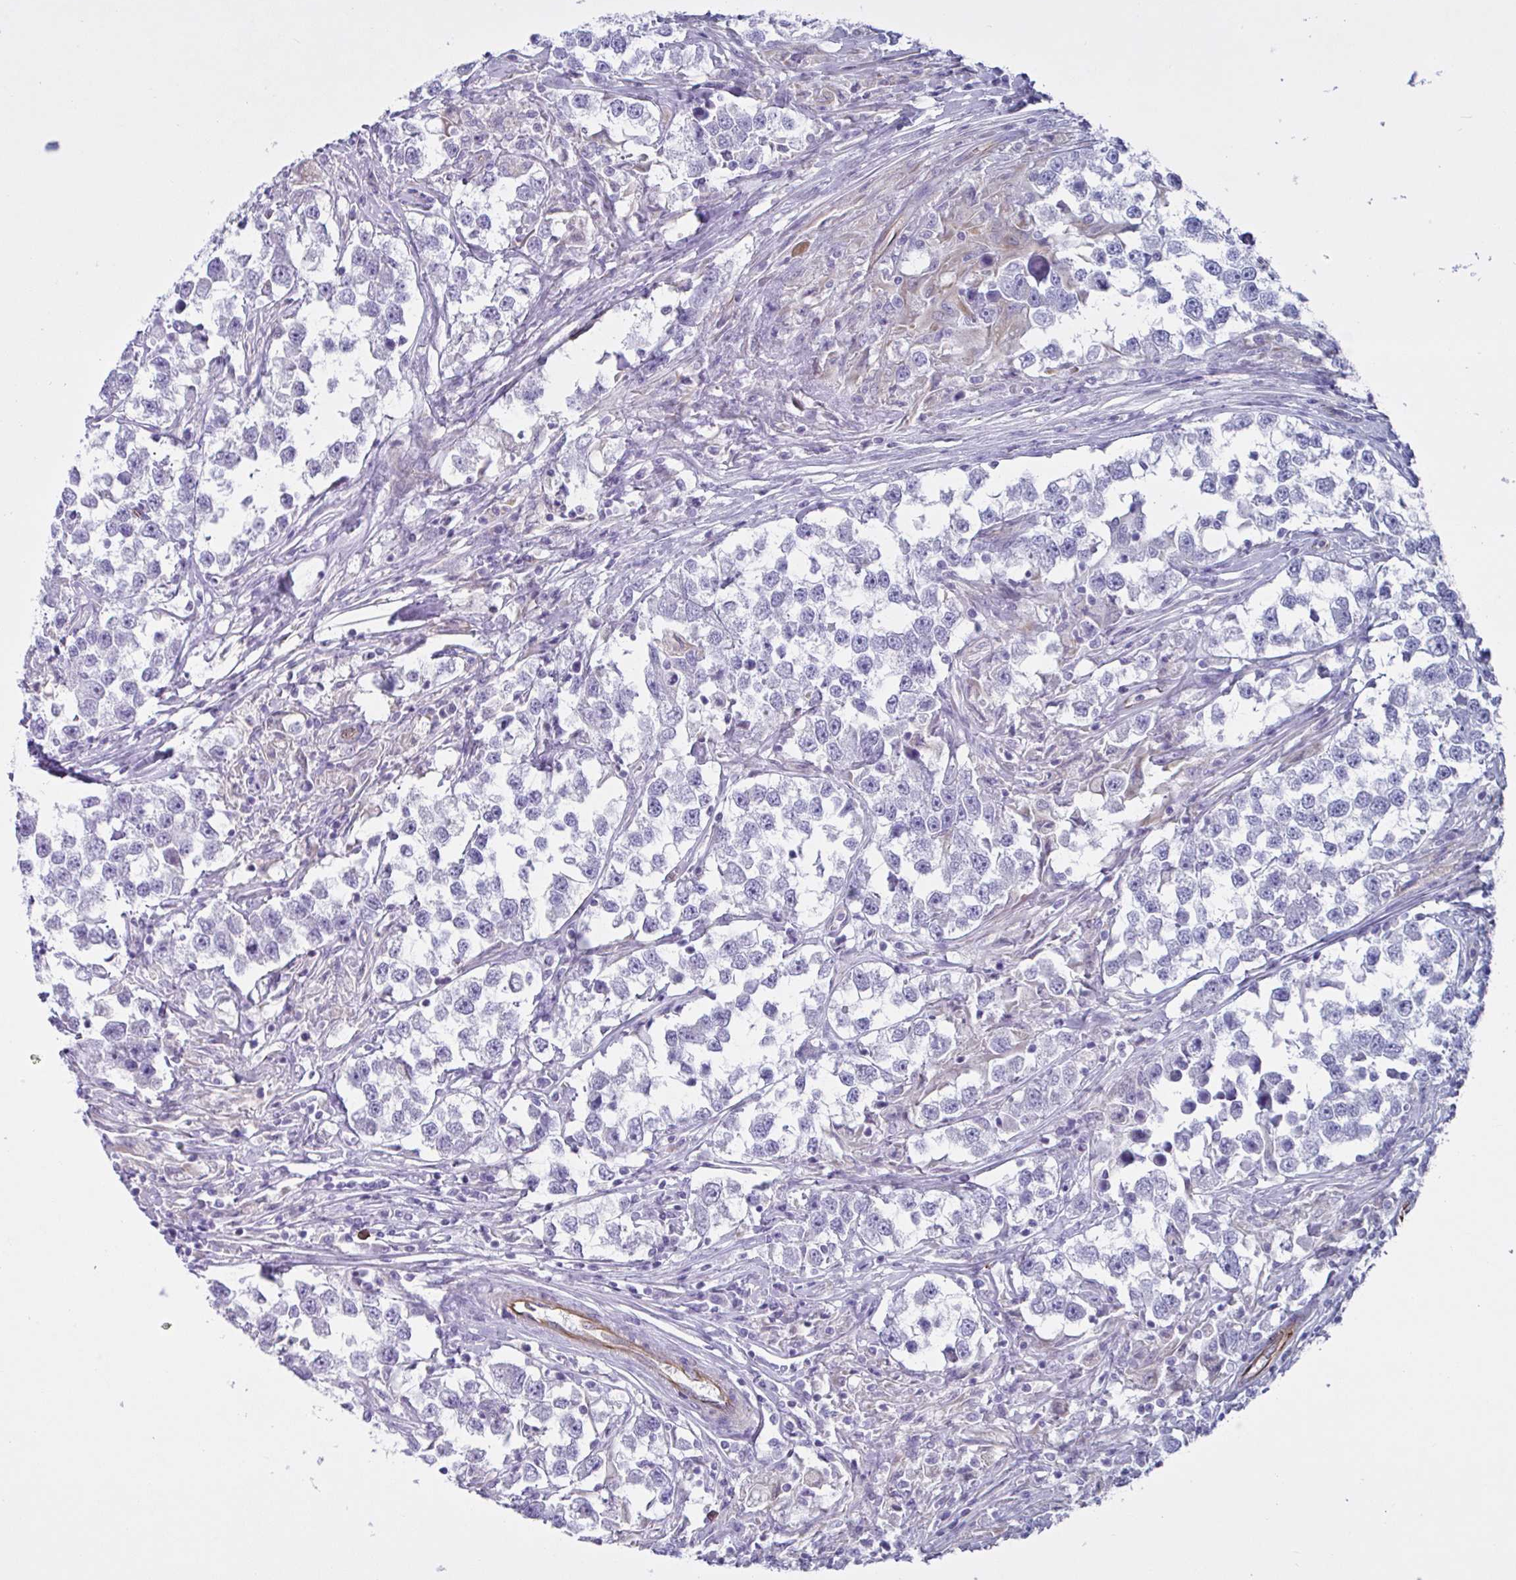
{"staining": {"intensity": "negative", "quantity": "none", "location": "none"}, "tissue": "testis cancer", "cell_type": "Tumor cells", "image_type": "cancer", "snomed": [{"axis": "morphology", "description": "Seminoma, NOS"}, {"axis": "topography", "description": "Testis"}], "caption": "Immunohistochemical staining of testis seminoma displays no significant positivity in tumor cells.", "gene": "TMEM86B", "patient": {"sex": "male", "age": 46}}